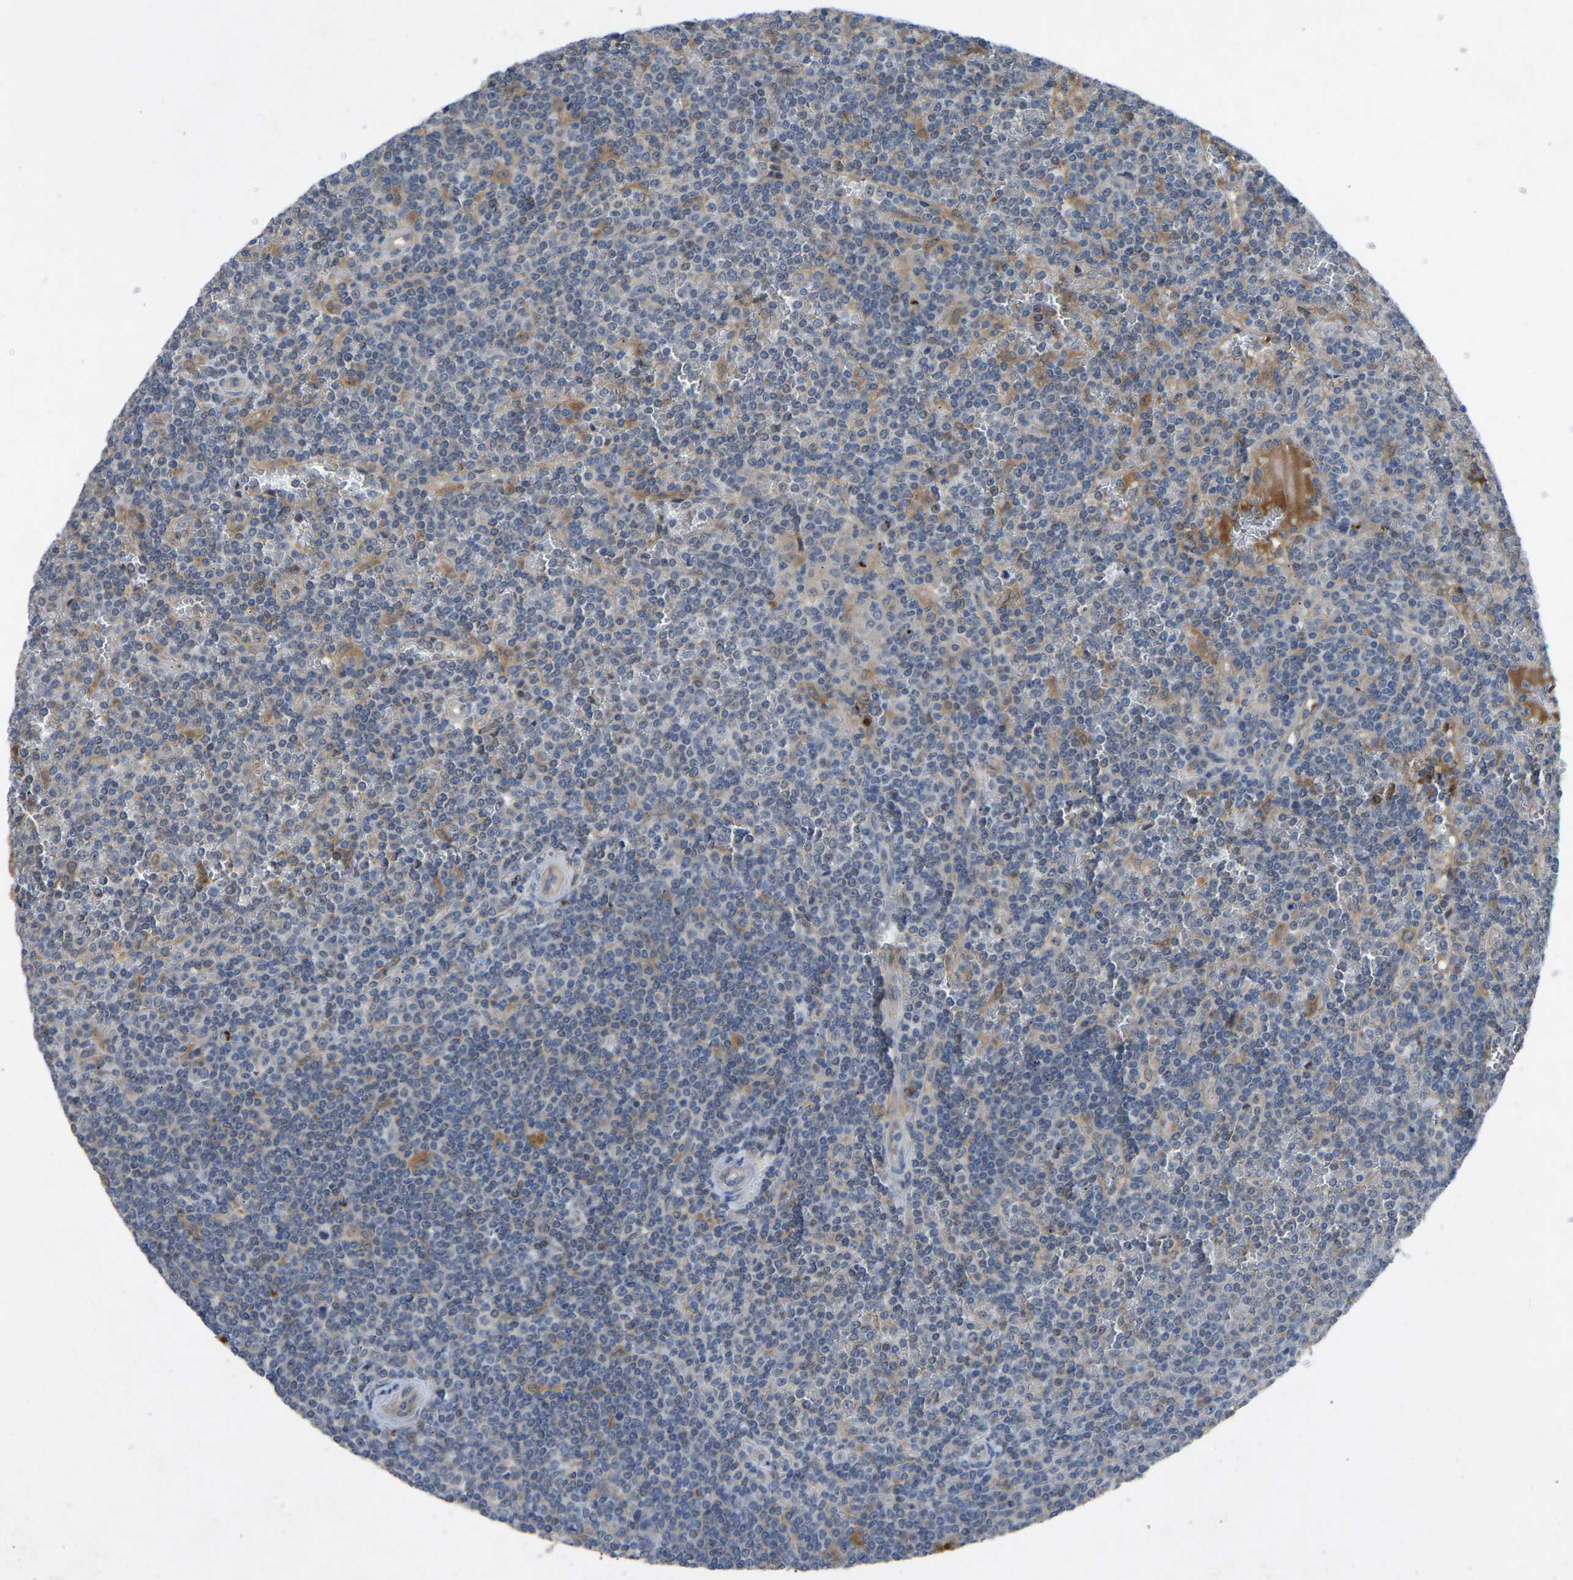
{"staining": {"intensity": "negative", "quantity": "none", "location": "none"}, "tissue": "lymphoma", "cell_type": "Tumor cells", "image_type": "cancer", "snomed": [{"axis": "morphology", "description": "Malignant lymphoma, non-Hodgkin's type, Low grade"}, {"axis": "topography", "description": "Spleen"}], "caption": "The micrograph displays no staining of tumor cells in low-grade malignant lymphoma, non-Hodgkin's type.", "gene": "FHIT", "patient": {"sex": "female", "age": 19}}